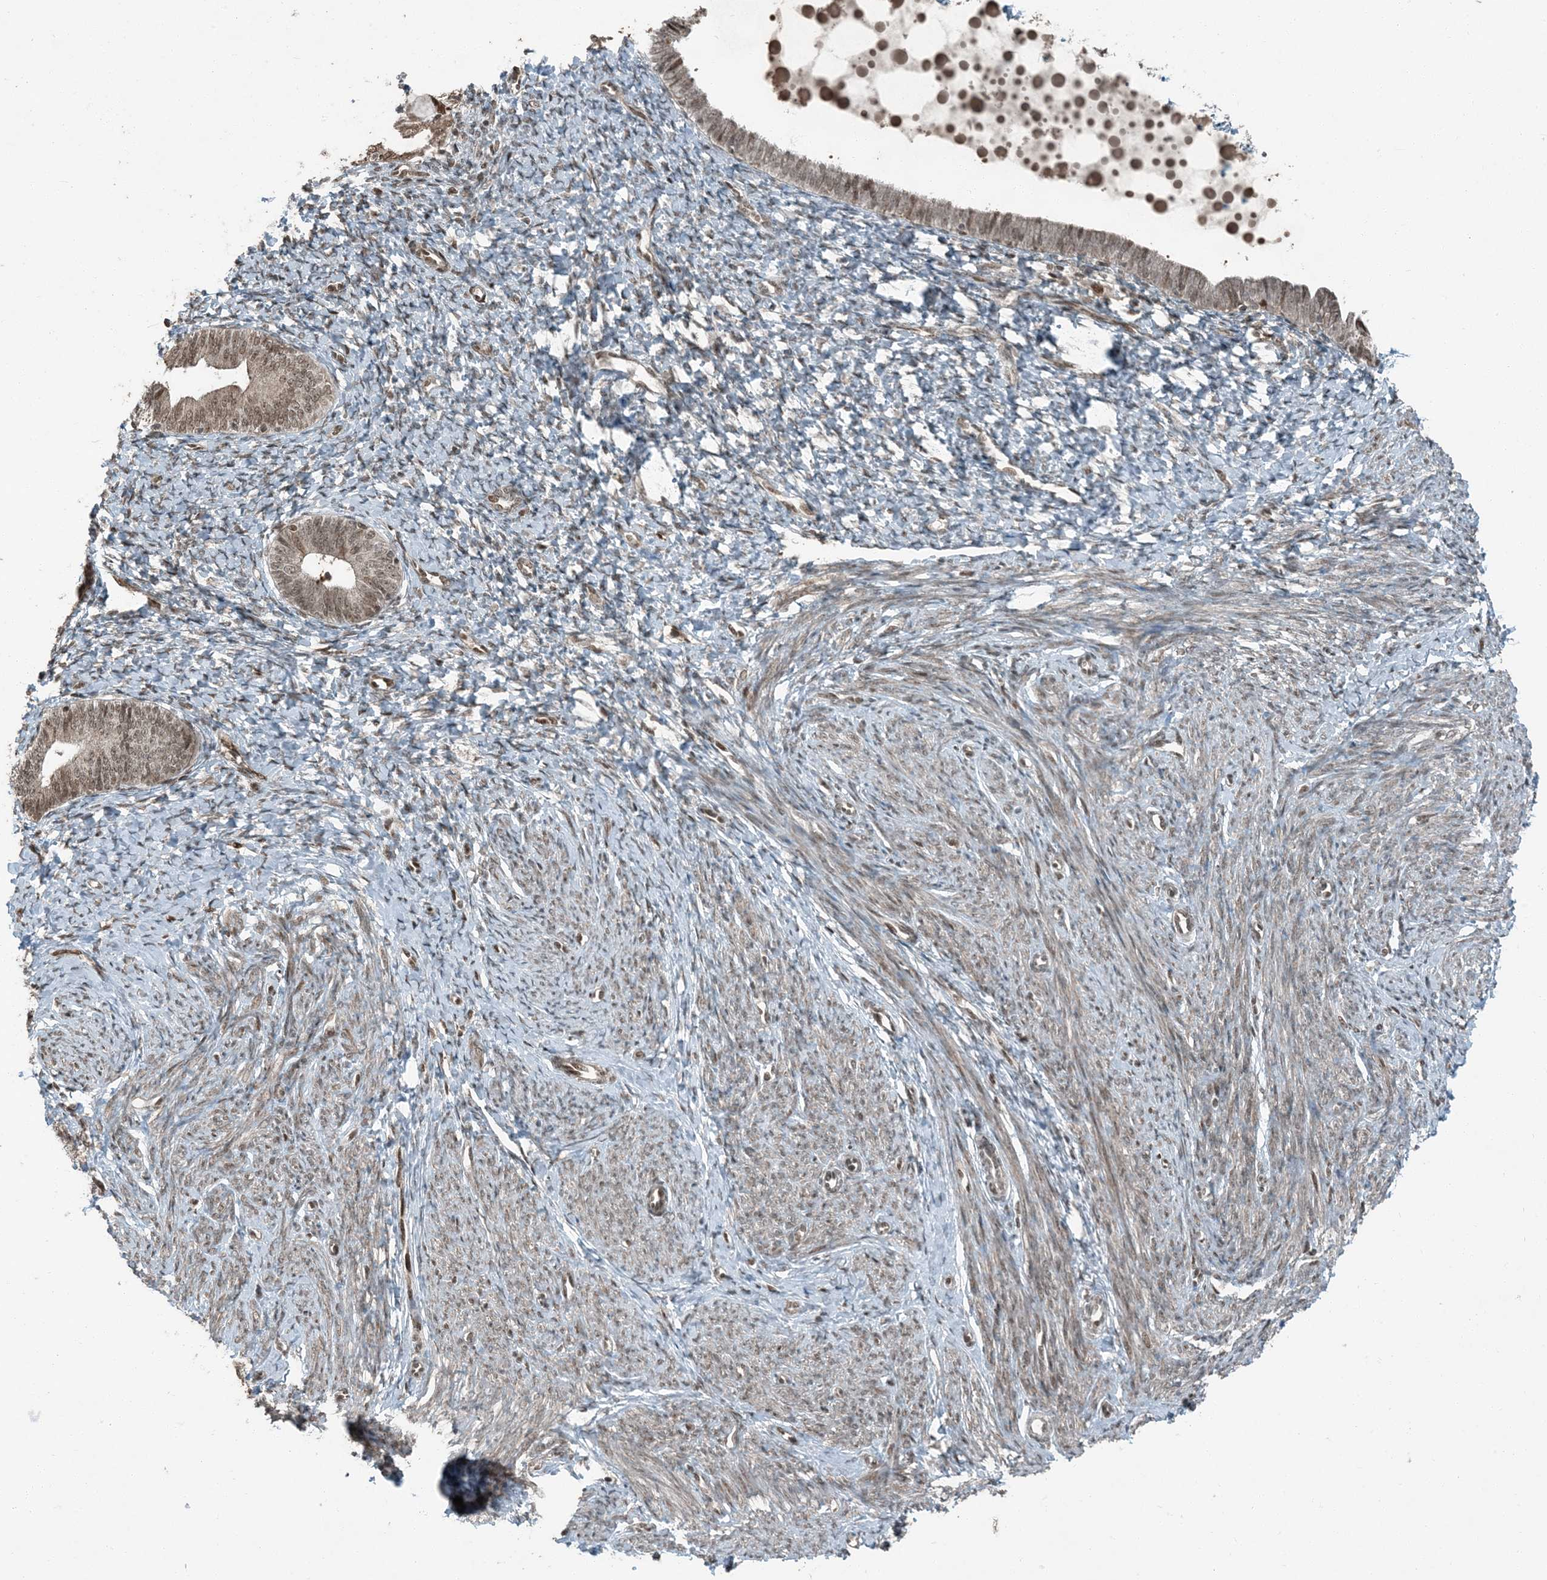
{"staining": {"intensity": "moderate", "quantity": ">75%", "location": "nuclear"}, "tissue": "endometrium", "cell_type": "Cells in endometrial stroma", "image_type": "normal", "snomed": [{"axis": "morphology", "description": "Normal tissue, NOS"}, {"axis": "topography", "description": "Endometrium"}], "caption": "An image of human endometrium stained for a protein demonstrates moderate nuclear brown staining in cells in endometrial stroma. (brown staining indicates protein expression, while blue staining denotes nuclei).", "gene": "TRAPPC12", "patient": {"sex": "female", "age": 72}}